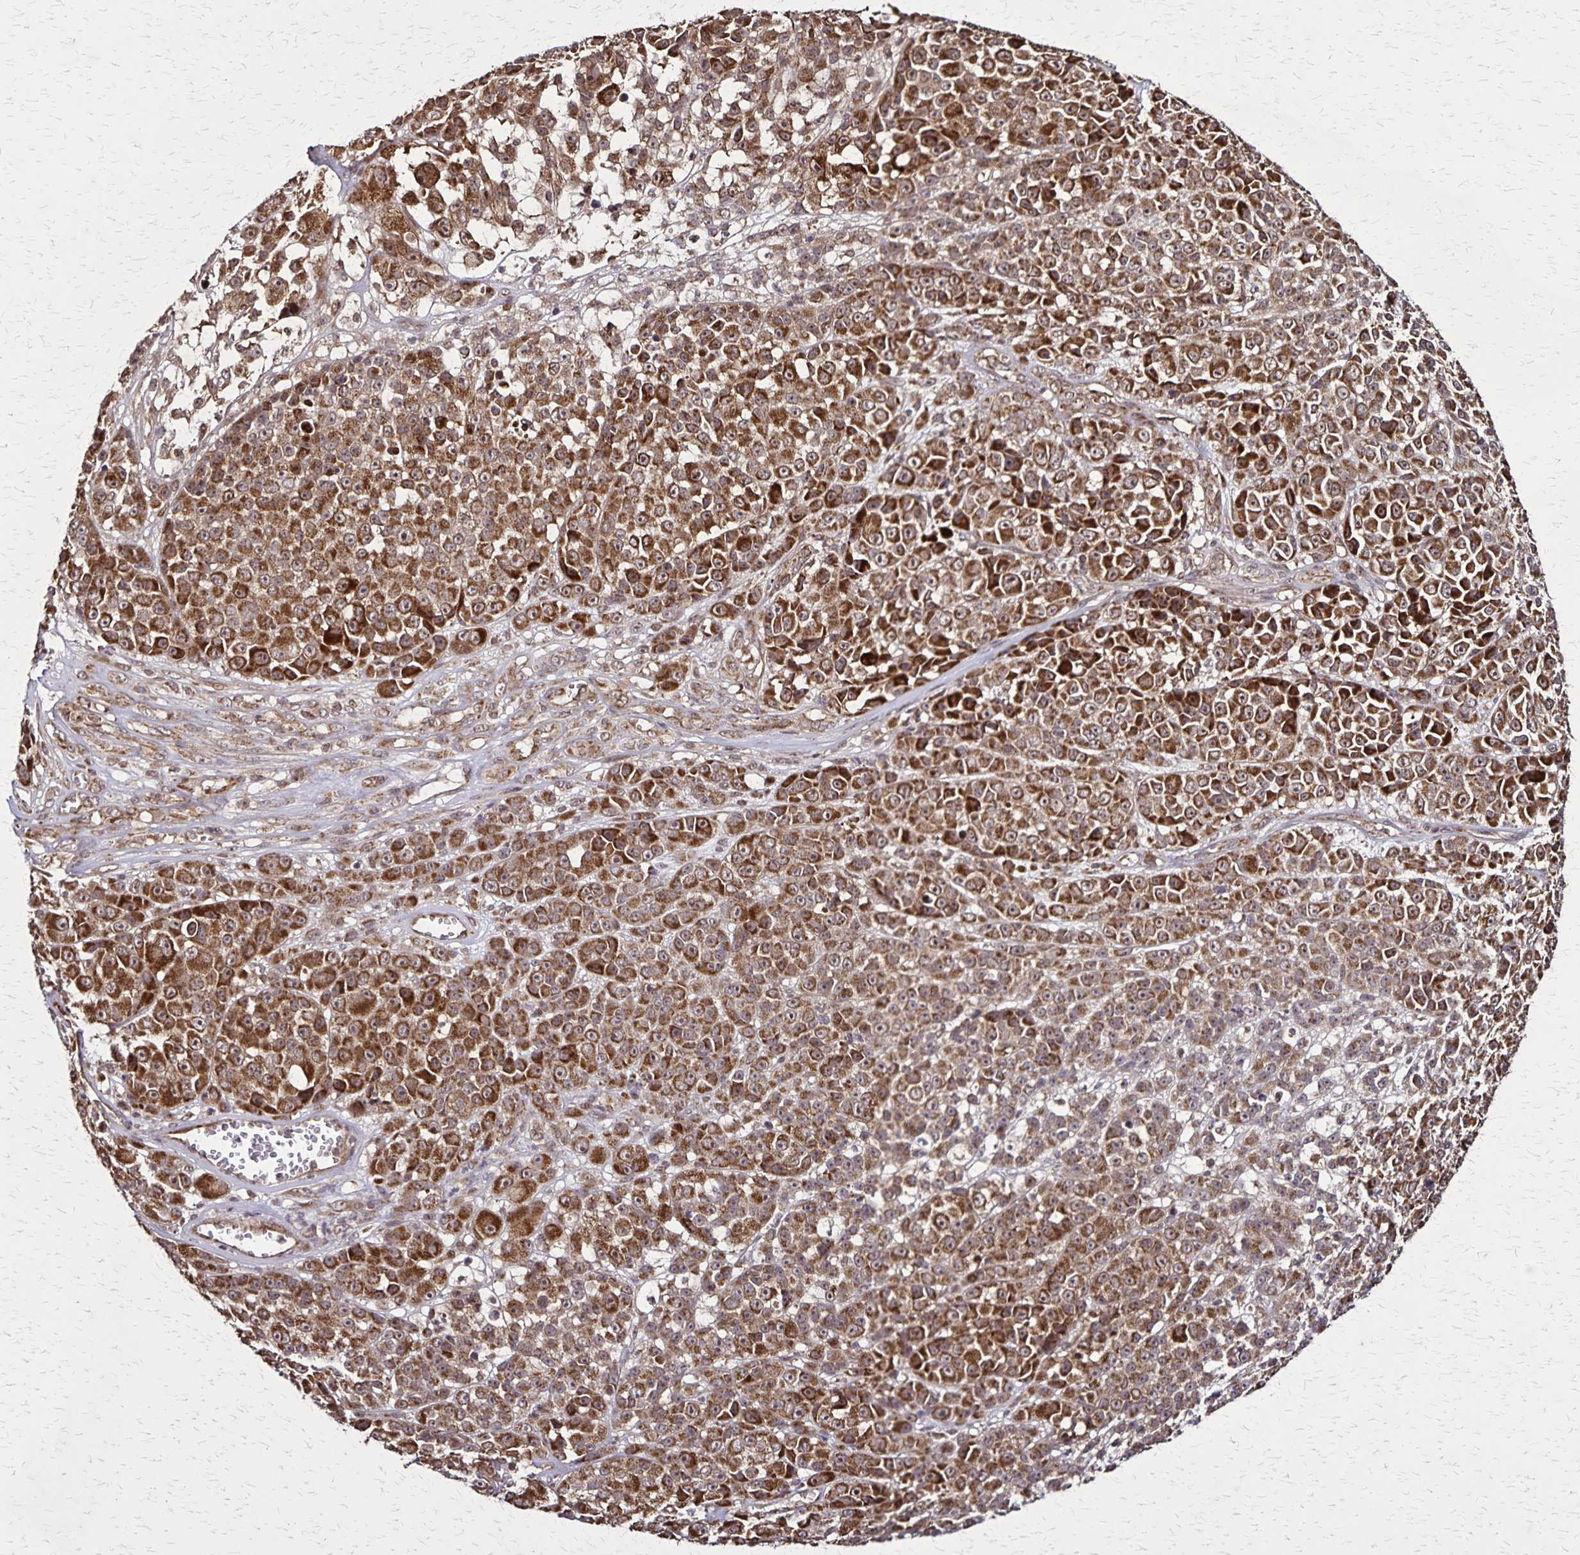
{"staining": {"intensity": "strong", "quantity": ">75%", "location": "cytoplasmic/membranous"}, "tissue": "melanoma", "cell_type": "Tumor cells", "image_type": "cancer", "snomed": [{"axis": "morphology", "description": "Malignant melanoma, NOS"}, {"axis": "topography", "description": "Skin"}, {"axis": "topography", "description": "Skin of back"}], "caption": "An IHC photomicrograph of tumor tissue is shown. Protein staining in brown shows strong cytoplasmic/membranous positivity in melanoma within tumor cells. (DAB IHC, brown staining for protein, blue staining for nuclei).", "gene": "NFS1", "patient": {"sex": "male", "age": 91}}